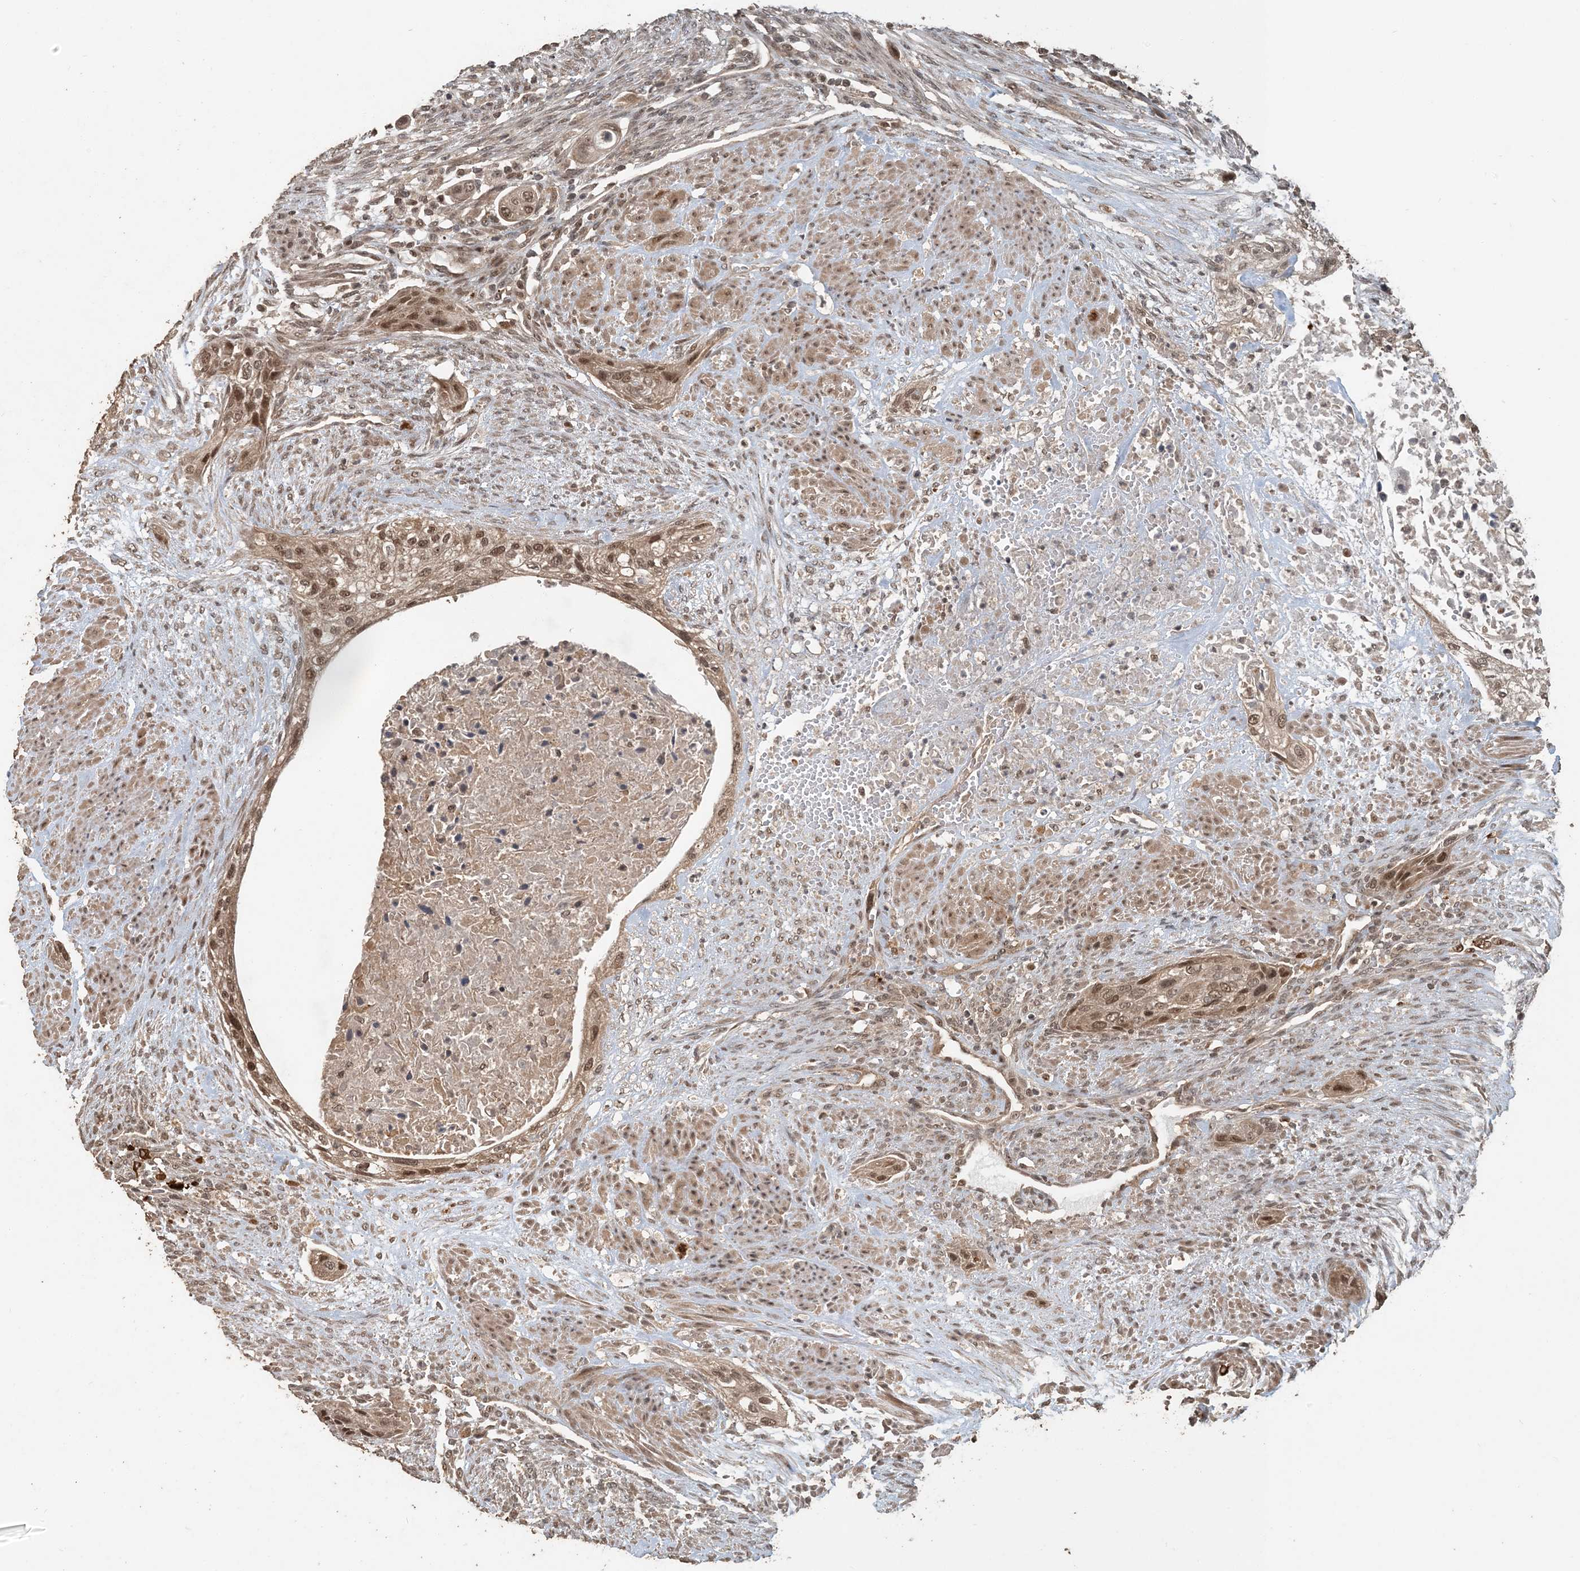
{"staining": {"intensity": "moderate", "quantity": ">75%", "location": "nuclear"}, "tissue": "urothelial cancer", "cell_type": "Tumor cells", "image_type": "cancer", "snomed": [{"axis": "morphology", "description": "Urothelial carcinoma, High grade"}, {"axis": "topography", "description": "Urinary bladder"}], "caption": "Immunohistochemistry (IHC) (DAB (3,3'-diaminobenzidine)) staining of high-grade urothelial carcinoma demonstrates moderate nuclear protein expression in approximately >75% of tumor cells. (brown staining indicates protein expression, while blue staining denotes nuclei).", "gene": "ATP13A2", "patient": {"sex": "male", "age": 35}}